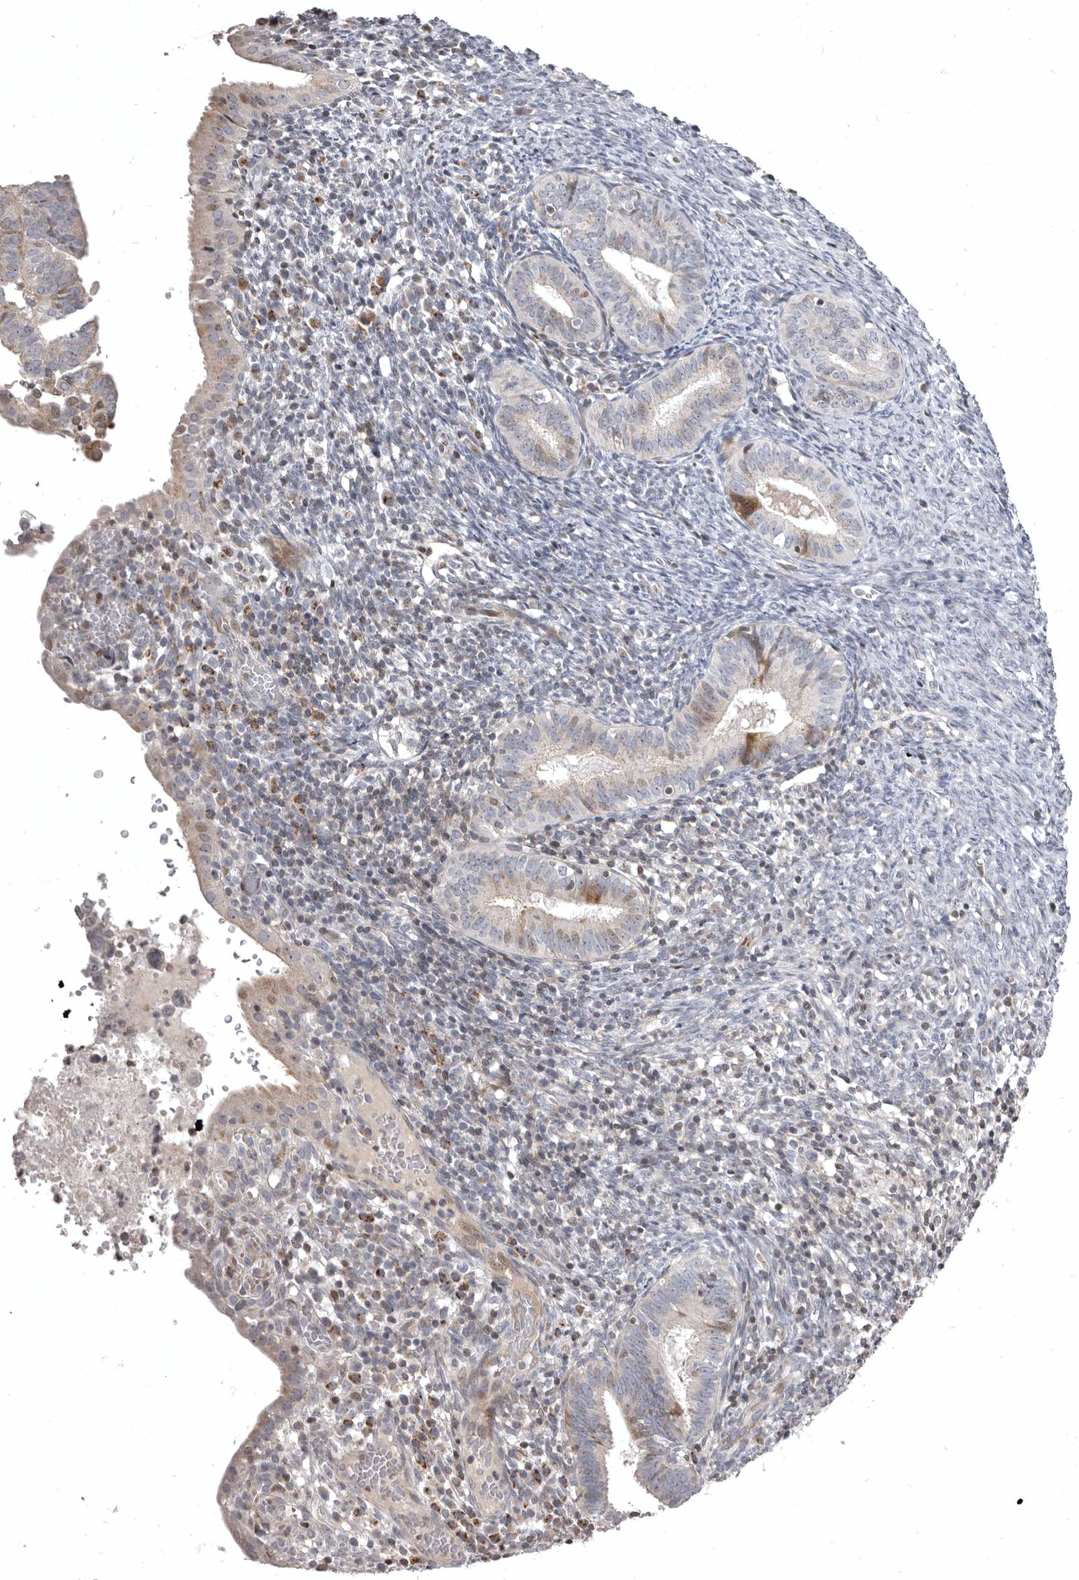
{"staining": {"intensity": "moderate", "quantity": "<25%", "location": "cytoplasmic/membranous,nuclear"}, "tissue": "endometrial cancer", "cell_type": "Tumor cells", "image_type": "cancer", "snomed": [{"axis": "morphology", "description": "Adenocarcinoma, NOS"}, {"axis": "topography", "description": "Uterus"}], "caption": "Tumor cells display low levels of moderate cytoplasmic/membranous and nuclear expression in approximately <25% of cells in human endometrial cancer (adenocarcinoma).", "gene": "AZIN1", "patient": {"sex": "female", "age": 77}}